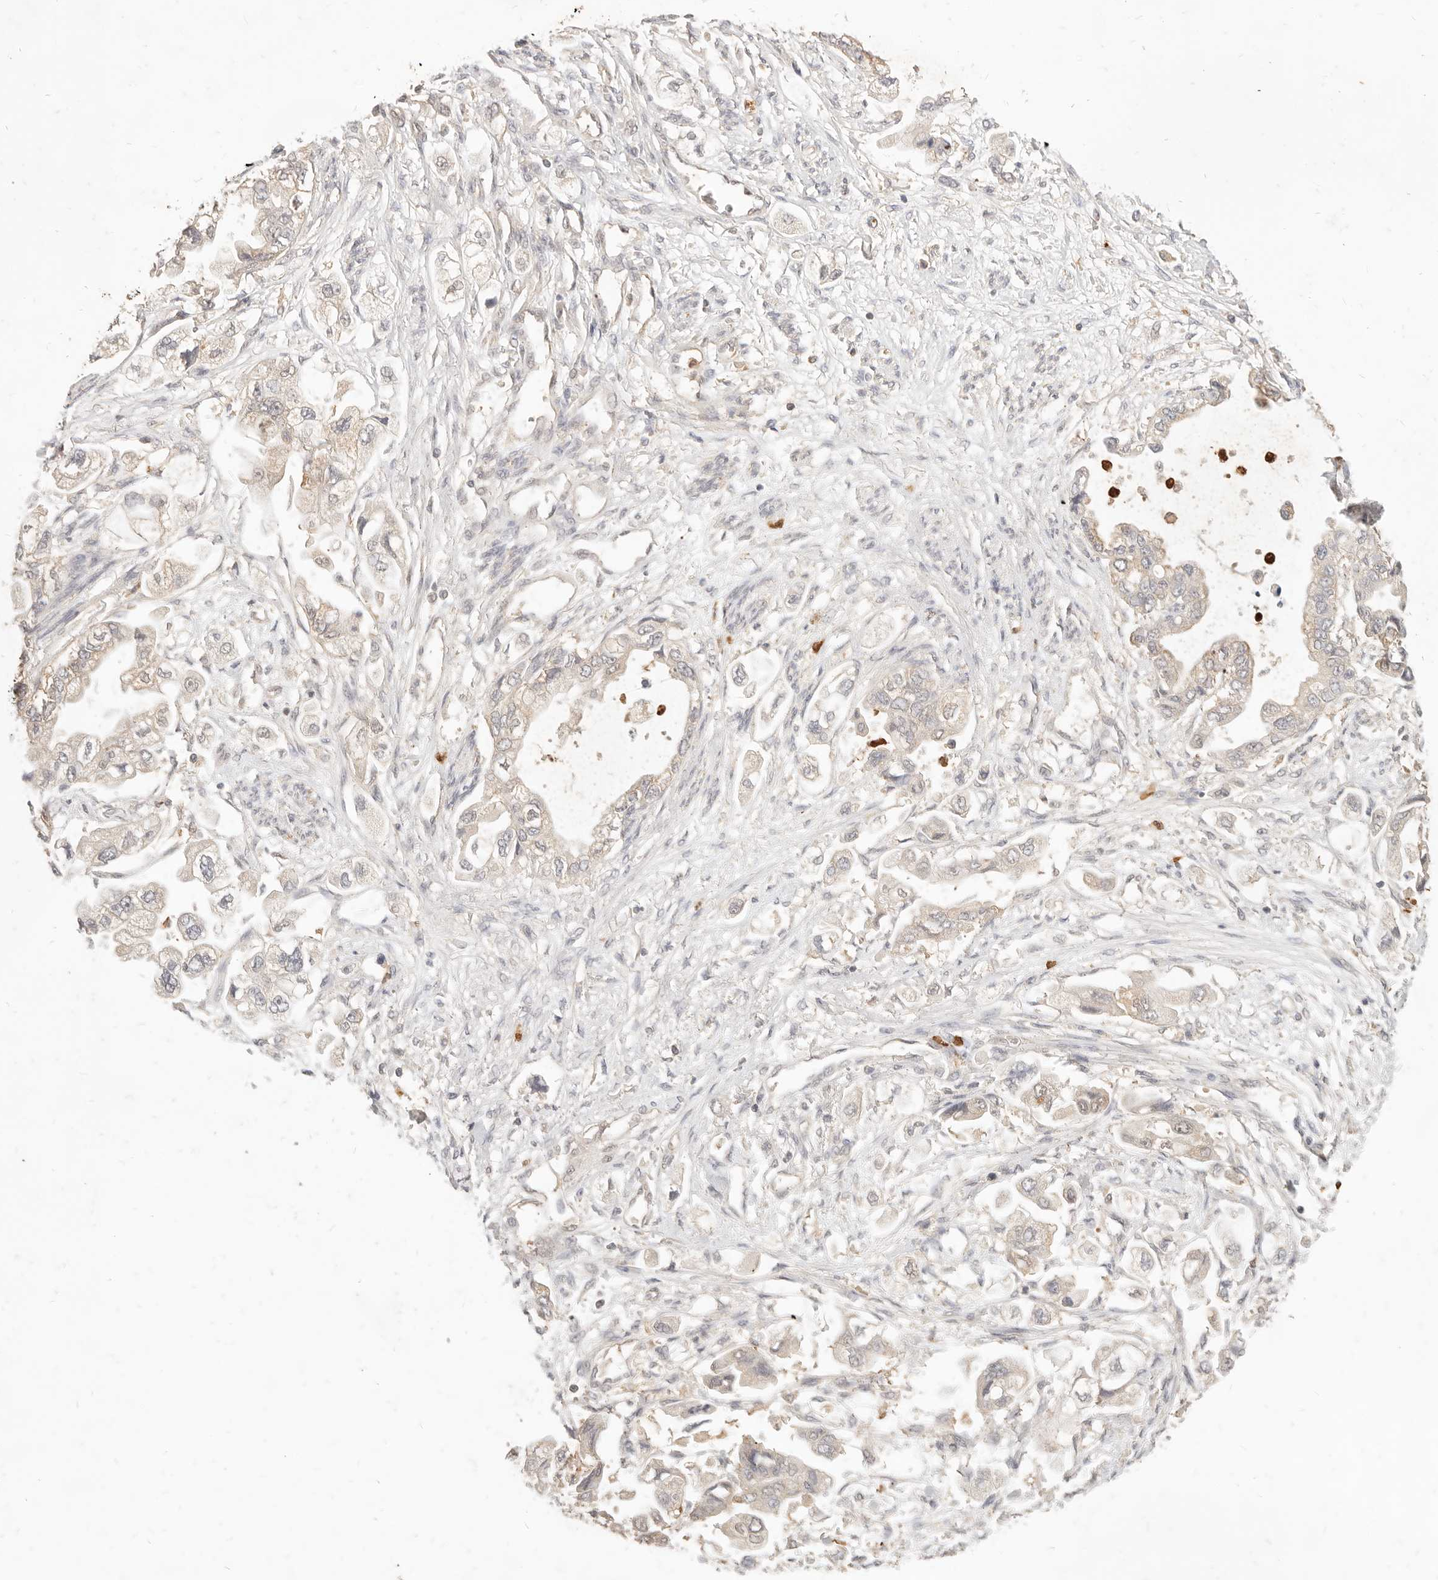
{"staining": {"intensity": "weak", "quantity": "<25%", "location": "cytoplasmic/membranous"}, "tissue": "stomach cancer", "cell_type": "Tumor cells", "image_type": "cancer", "snomed": [{"axis": "morphology", "description": "Adenocarcinoma, NOS"}, {"axis": "topography", "description": "Stomach"}], "caption": "Immunohistochemistry (IHC) of stomach cancer exhibits no positivity in tumor cells. (DAB IHC visualized using brightfield microscopy, high magnification).", "gene": "TMTC2", "patient": {"sex": "male", "age": 62}}